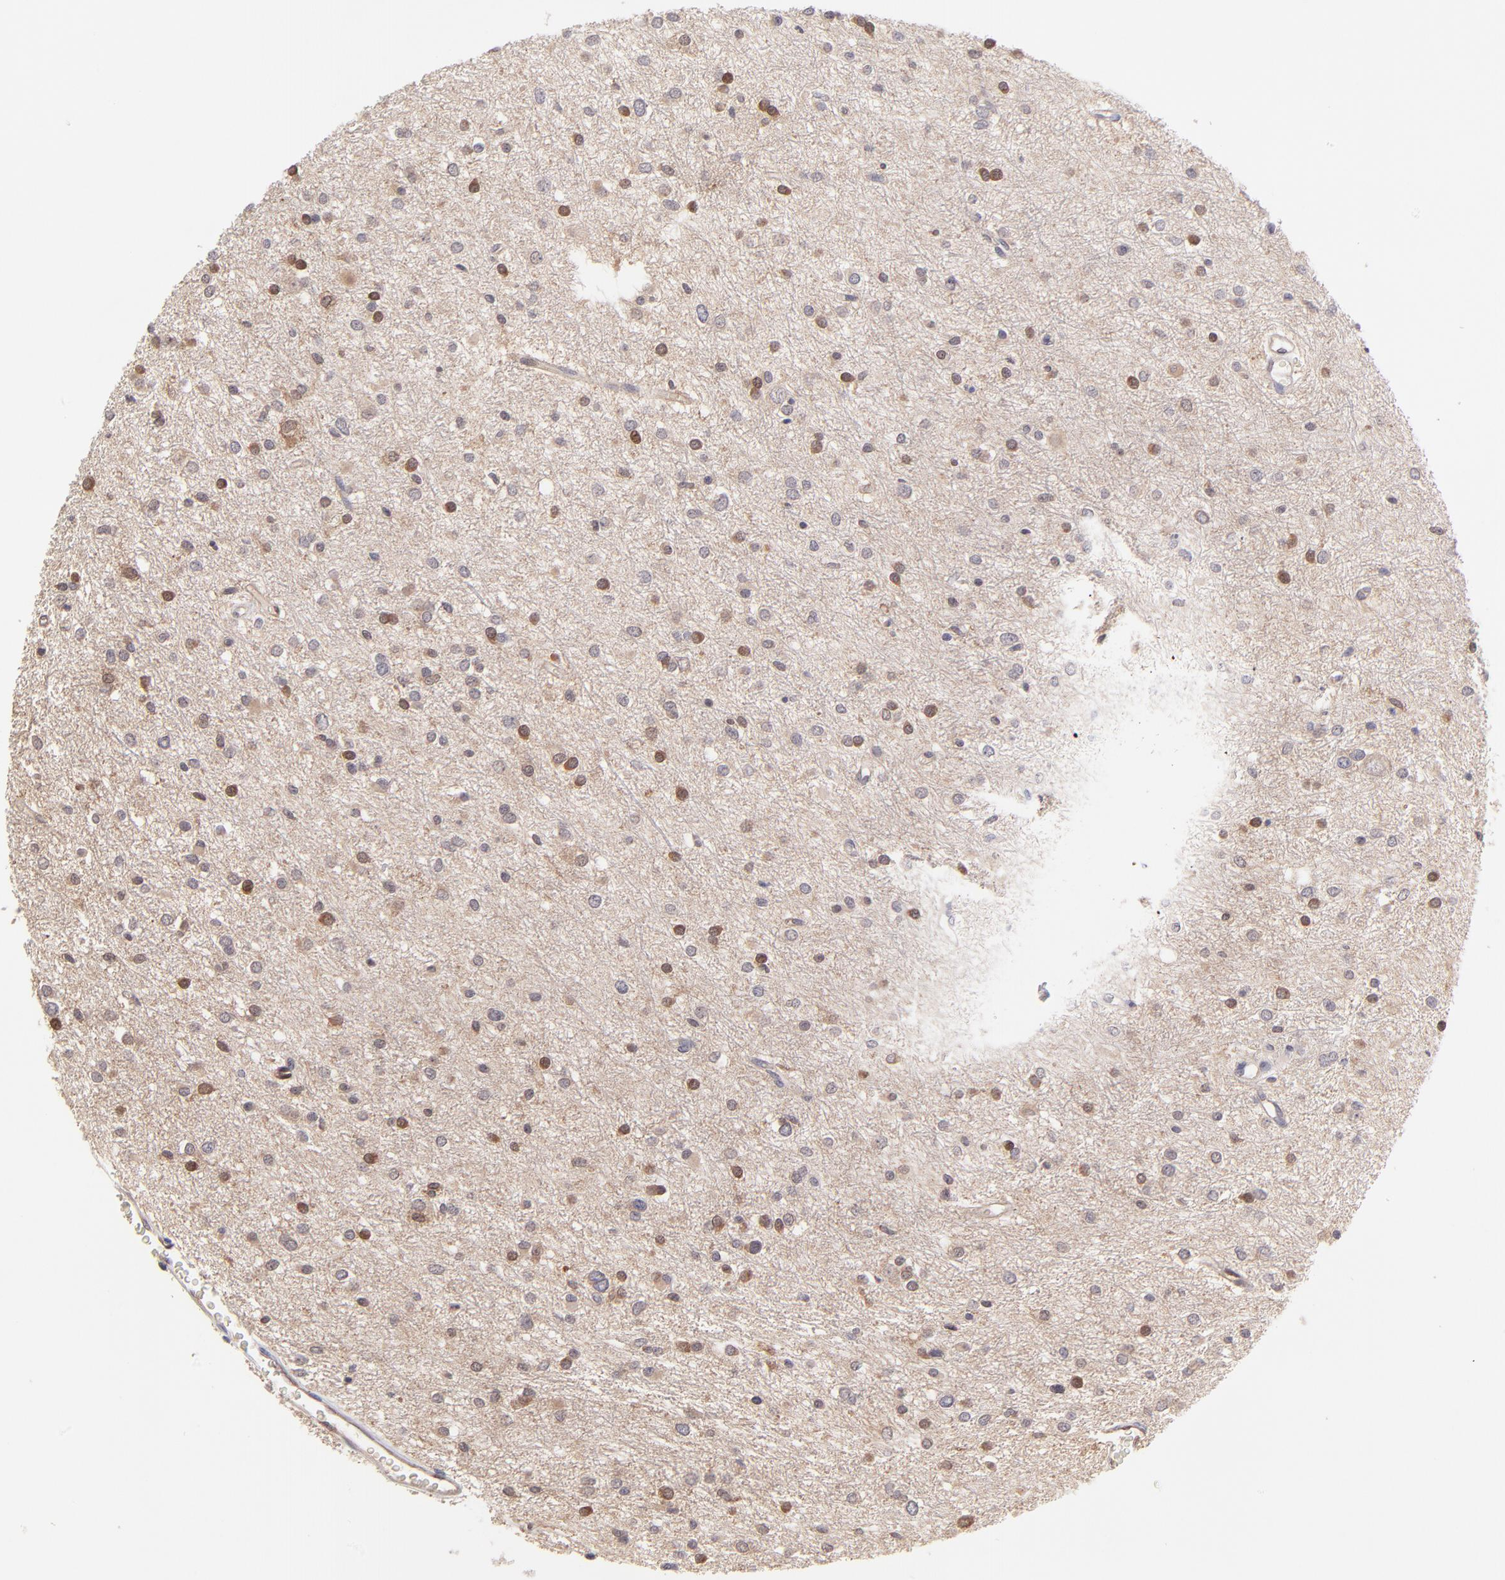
{"staining": {"intensity": "moderate", "quantity": "25%-75%", "location": "nuclear"}, "tissue": "glioma", "cell_type": "Tumor cells", "image_type": "cancer", "snomed": [{"axis": "morphology", "description": "Glioma, malignant, Low grade"}, {"axis": "topography", "description": "Brain"}], "caption": "Immunohistochemical staining of human malignant glioma (low-grade) reveals medium levels of moderate nuclear expression in approximately 25%-75% of tumor cells.", "gene": "HYAL1", "patient": {"sex": "female", "age": 36}}